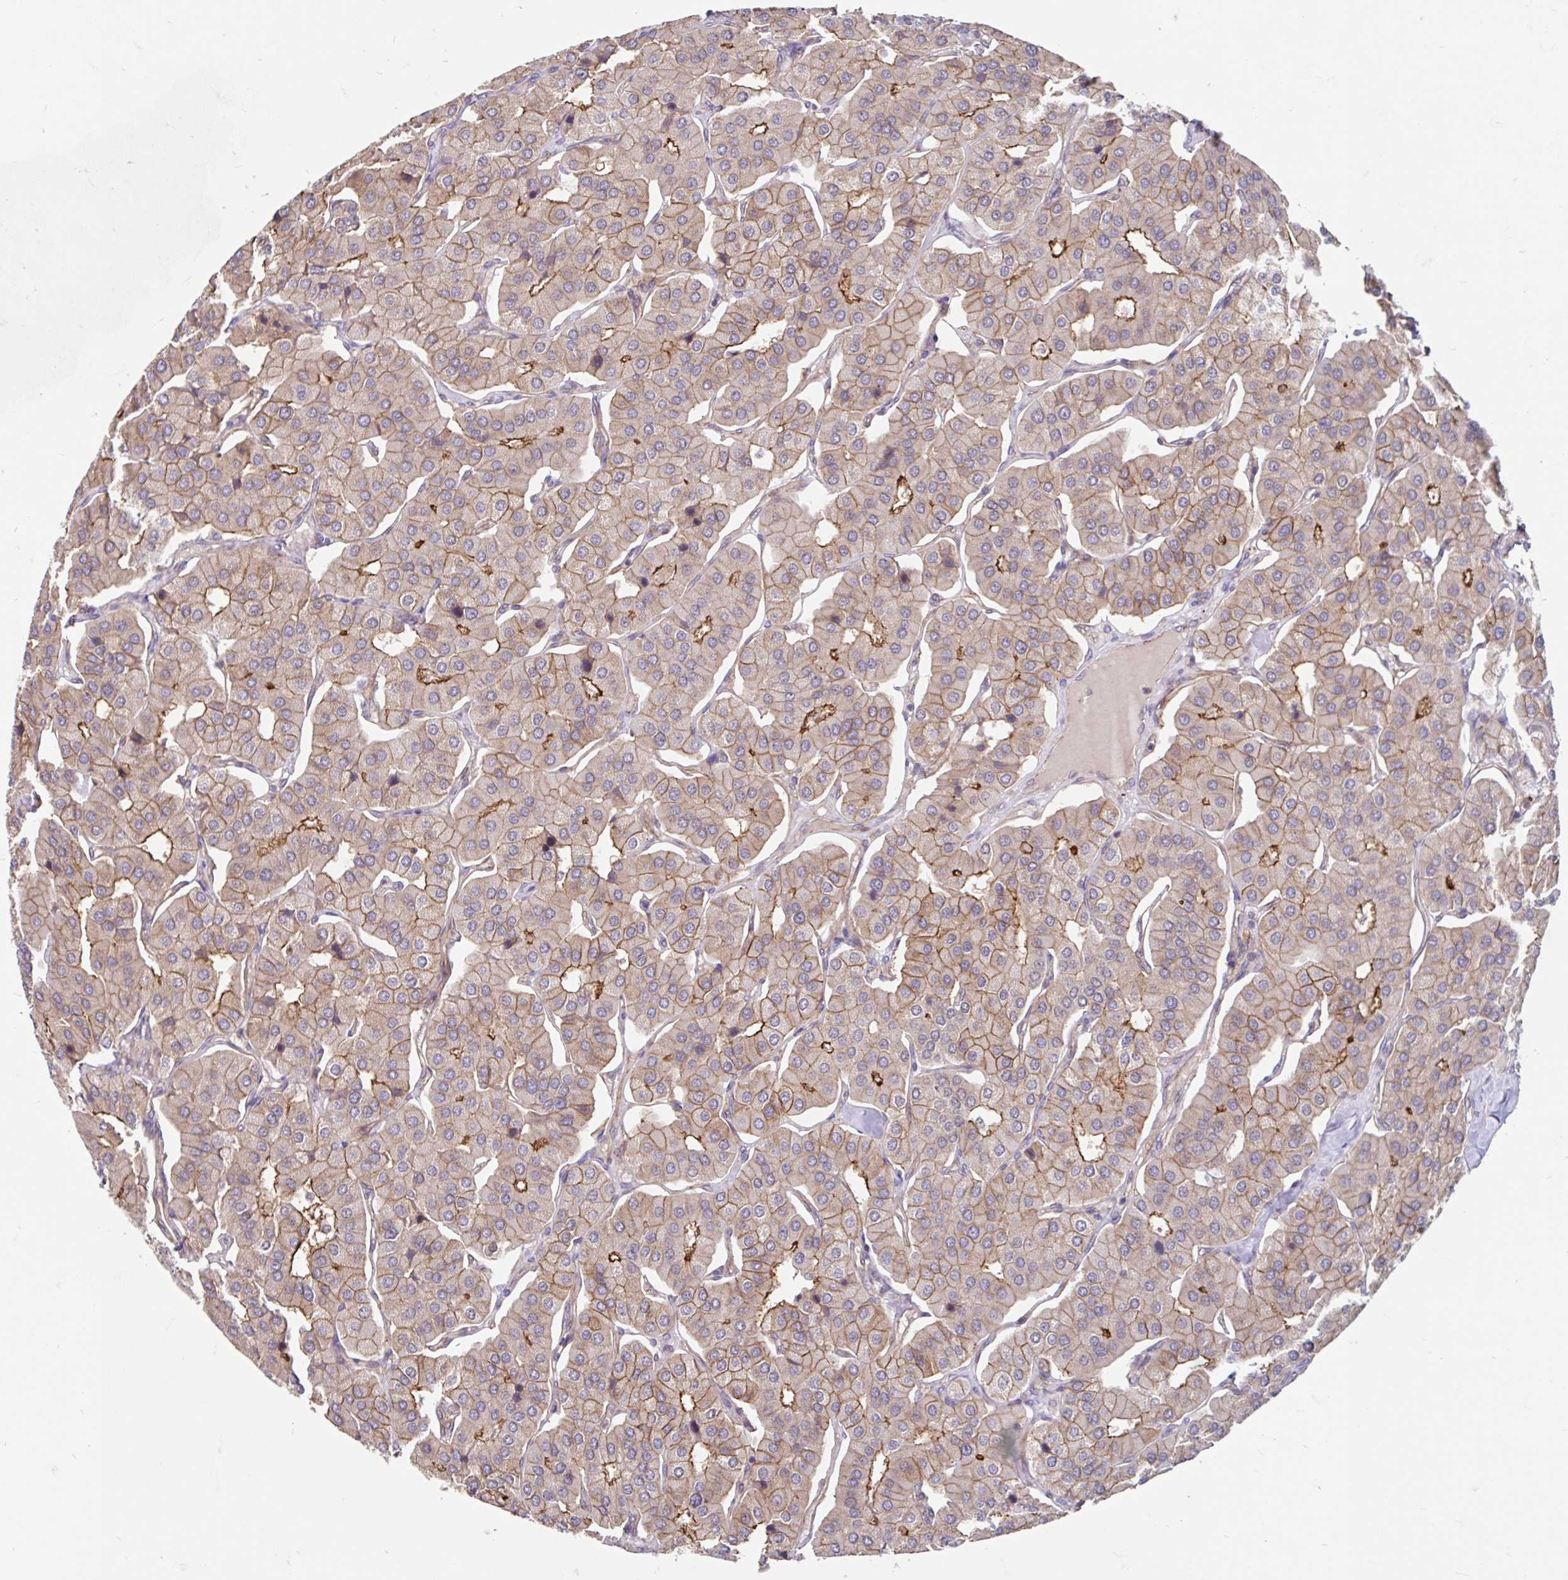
{"staining": {"intensity": "moderate", "quantity": ">75%", "location": "cytoplasmic/membranous"}, "tissue": "parathyroid gland", "cell_type": "Glandular cells", "image_type": "normal", "snomed": [{"axis": "morphology", "description": "Normal tissue, NOS"}, {"axis": "morphology", "description": "Adenoma, NOS"}, {"axis": "topography", "description": "Parathyroid gland"}], "caption": "Immunohistochemical staining of unremarkable human parathyroid gland reveals moderate cytoplasmic/membranous protein positivity in about >75% of glandular cells. (Stains: DAB (3,3'-diaminobenzidine) in brown, nuclei in blue, Microscopy: brightfield microscopy at high magnification).", "gene": "STYXL1", "patient": {"sex": "female", "age": 86}}